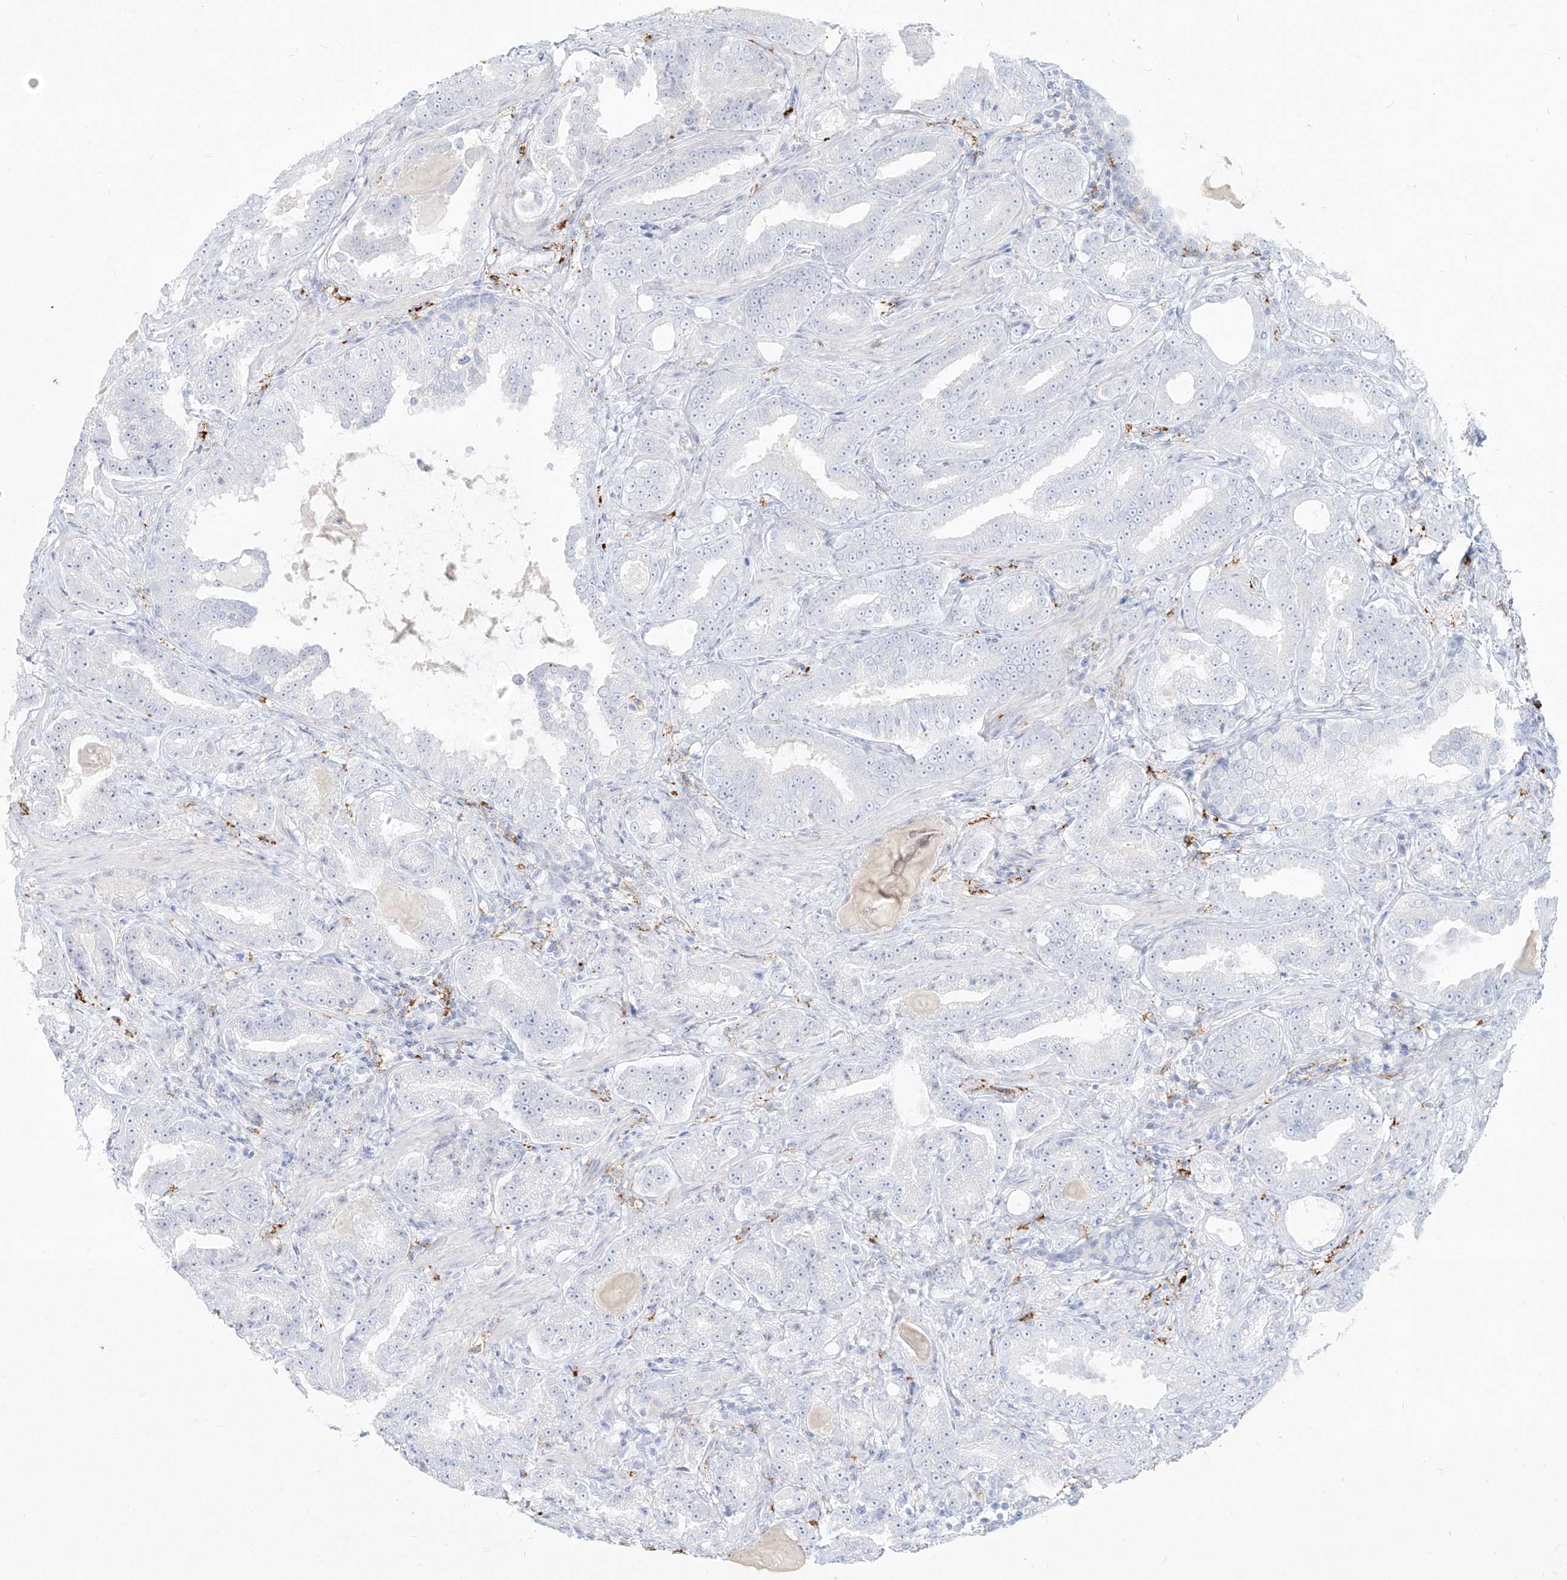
{"staining": {"intensity": "negative", "quantity": "none", "location": "none"}, "tissue": "prostate cancer", "cell_type": "Tumor cells", "image_type": "cancer", "snomed": [{"axis": "morphology", "description": "Adenocarcinoma, Low grade"}, {"axis": "topography", "description": "Prostate"}], "caption": "Photomicrograph shows no protein positivity in tumor cells of adenocarcinoma (low-grade) (prostate) tissue.", "gene": "CD209", "patient": {"sex": "male", "age": 60}}